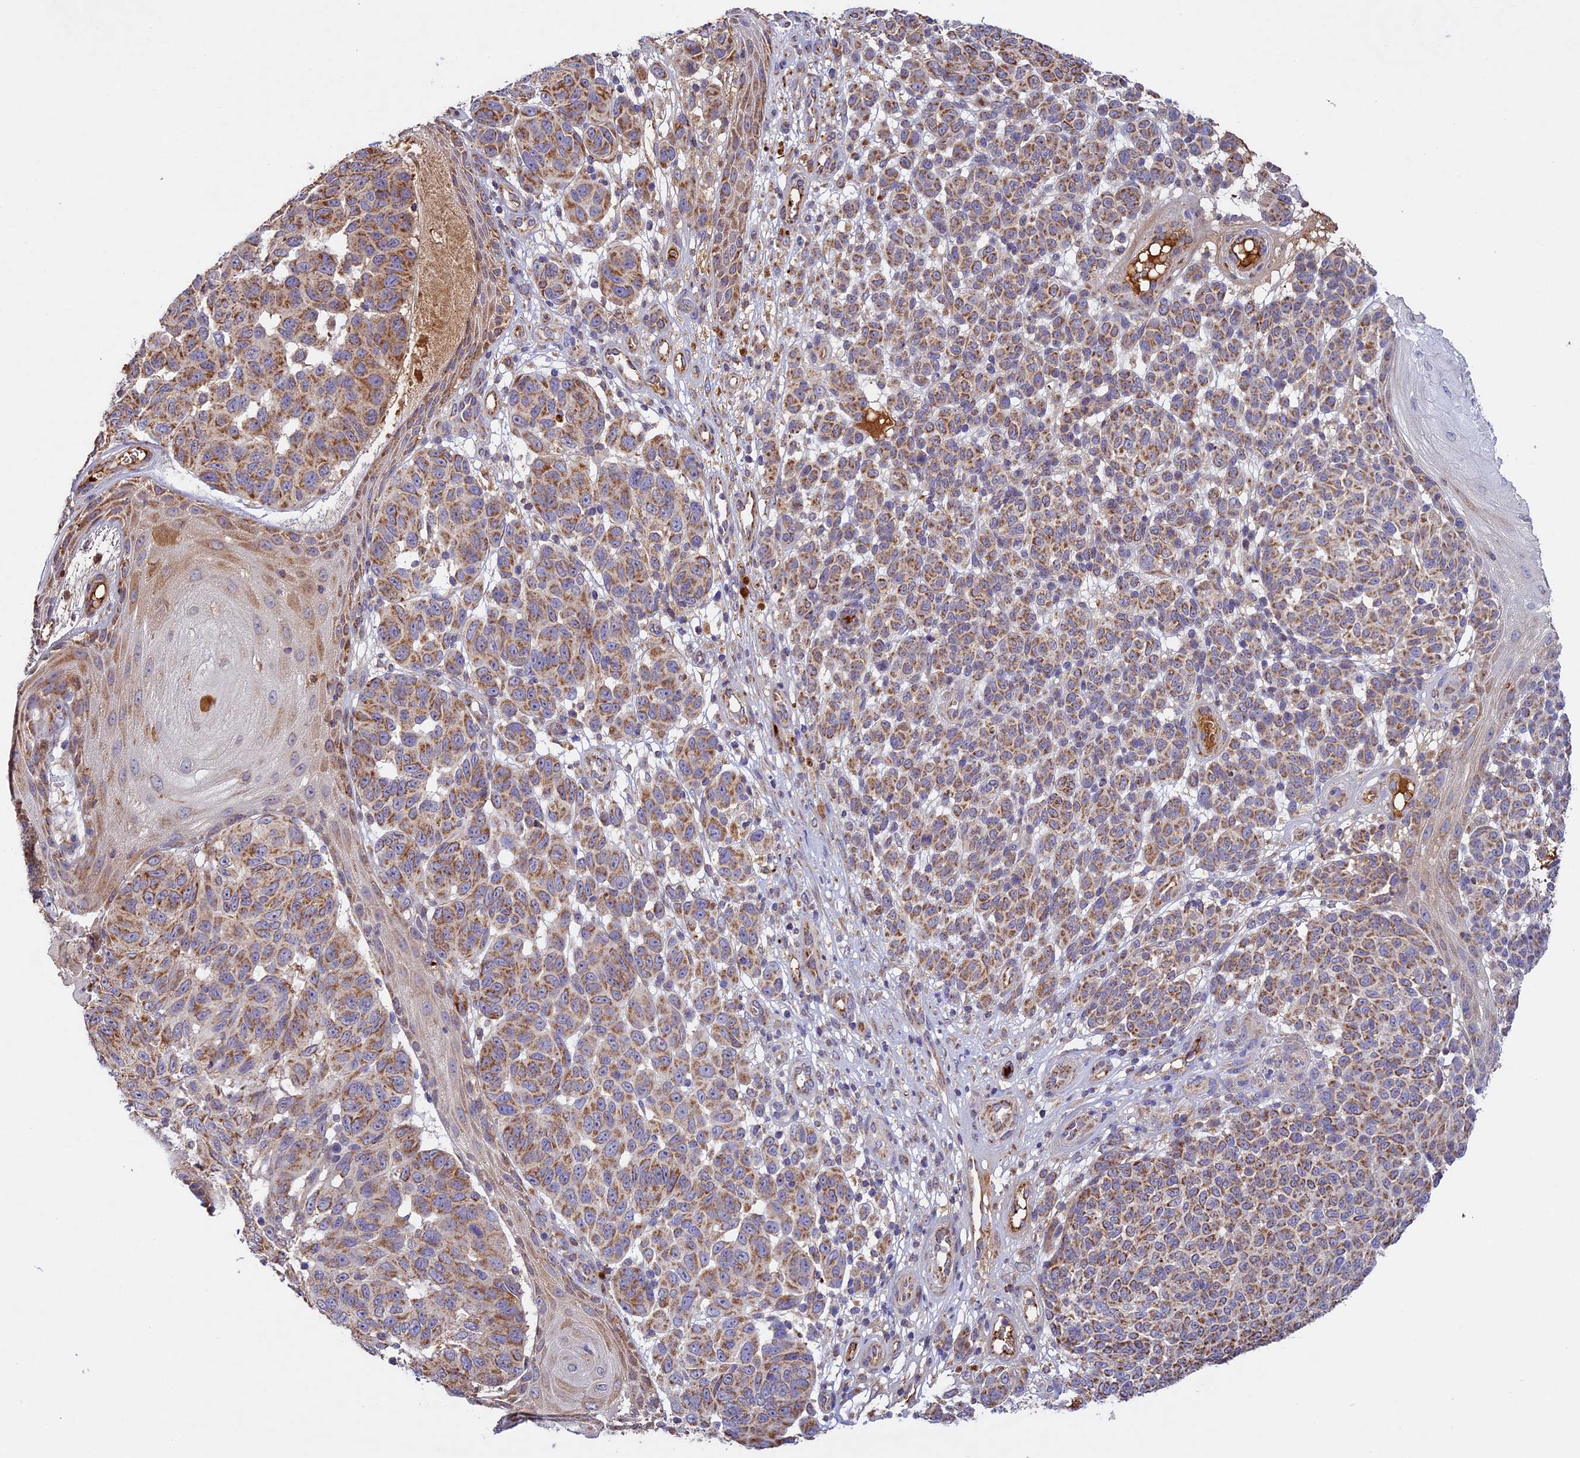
{"staining": {"intensity": "moderate", "quantity": ">75%", "location": "cytoplasmic/membranous"}, "tissue": "melanoma", "cell_type": "Tumor cells", "image_type": "cancer", "snomed": [{"axis": "morphology", "description": "Malignant melanoma, NOS"}, {"axis": "topography", "description": "Skin"}], "caption": "A brown stain labels moderate cytoplasmic/membranous staining of a protein in melanoma tumor cells. The protein of interest is stained brown, and the nuclei are stained in blue (DAB IHC with brightfield microscopy, high magnification).", "gene": "OCEL1", "patient": {"sex": "male", "age": 49}}